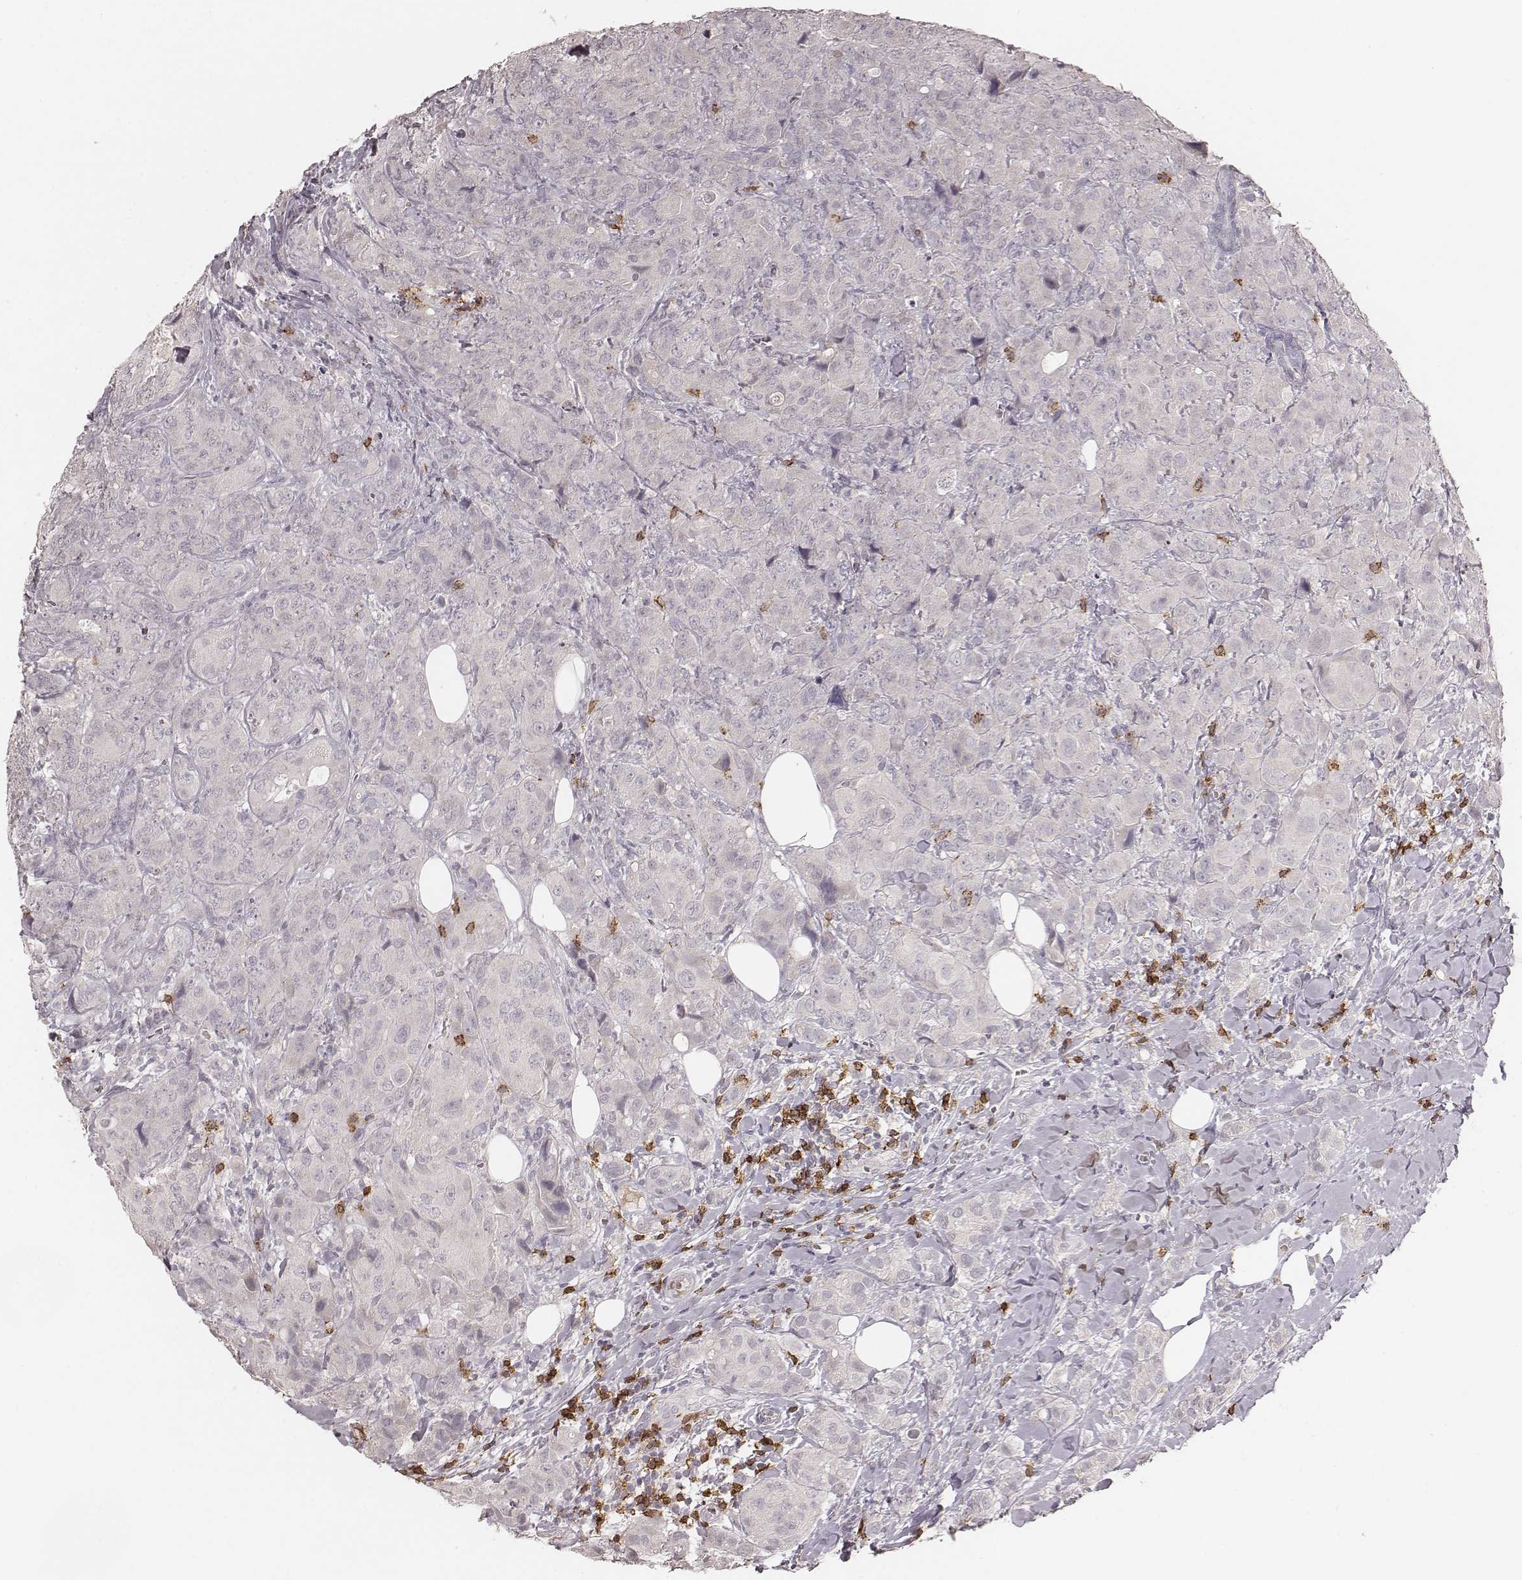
{"staining": {"intensity": "negative", "quantity": "none", "location": "none"}, "tissue": "breast cancer", "cell_type": "Tumor cells", "image_type": "cancer", "snomed": [{"axis": "morphology", "description": "Duct carcinoma"}, {"axis": "topography", "description": "Breast"}], "caption": "Immunohistochemical staining of human breast infiltrating ductal carcinoma exhibits no significant expression in tumor cells.", "gene": "CD8A", "patient": {"sex": "female", "age": 43}}